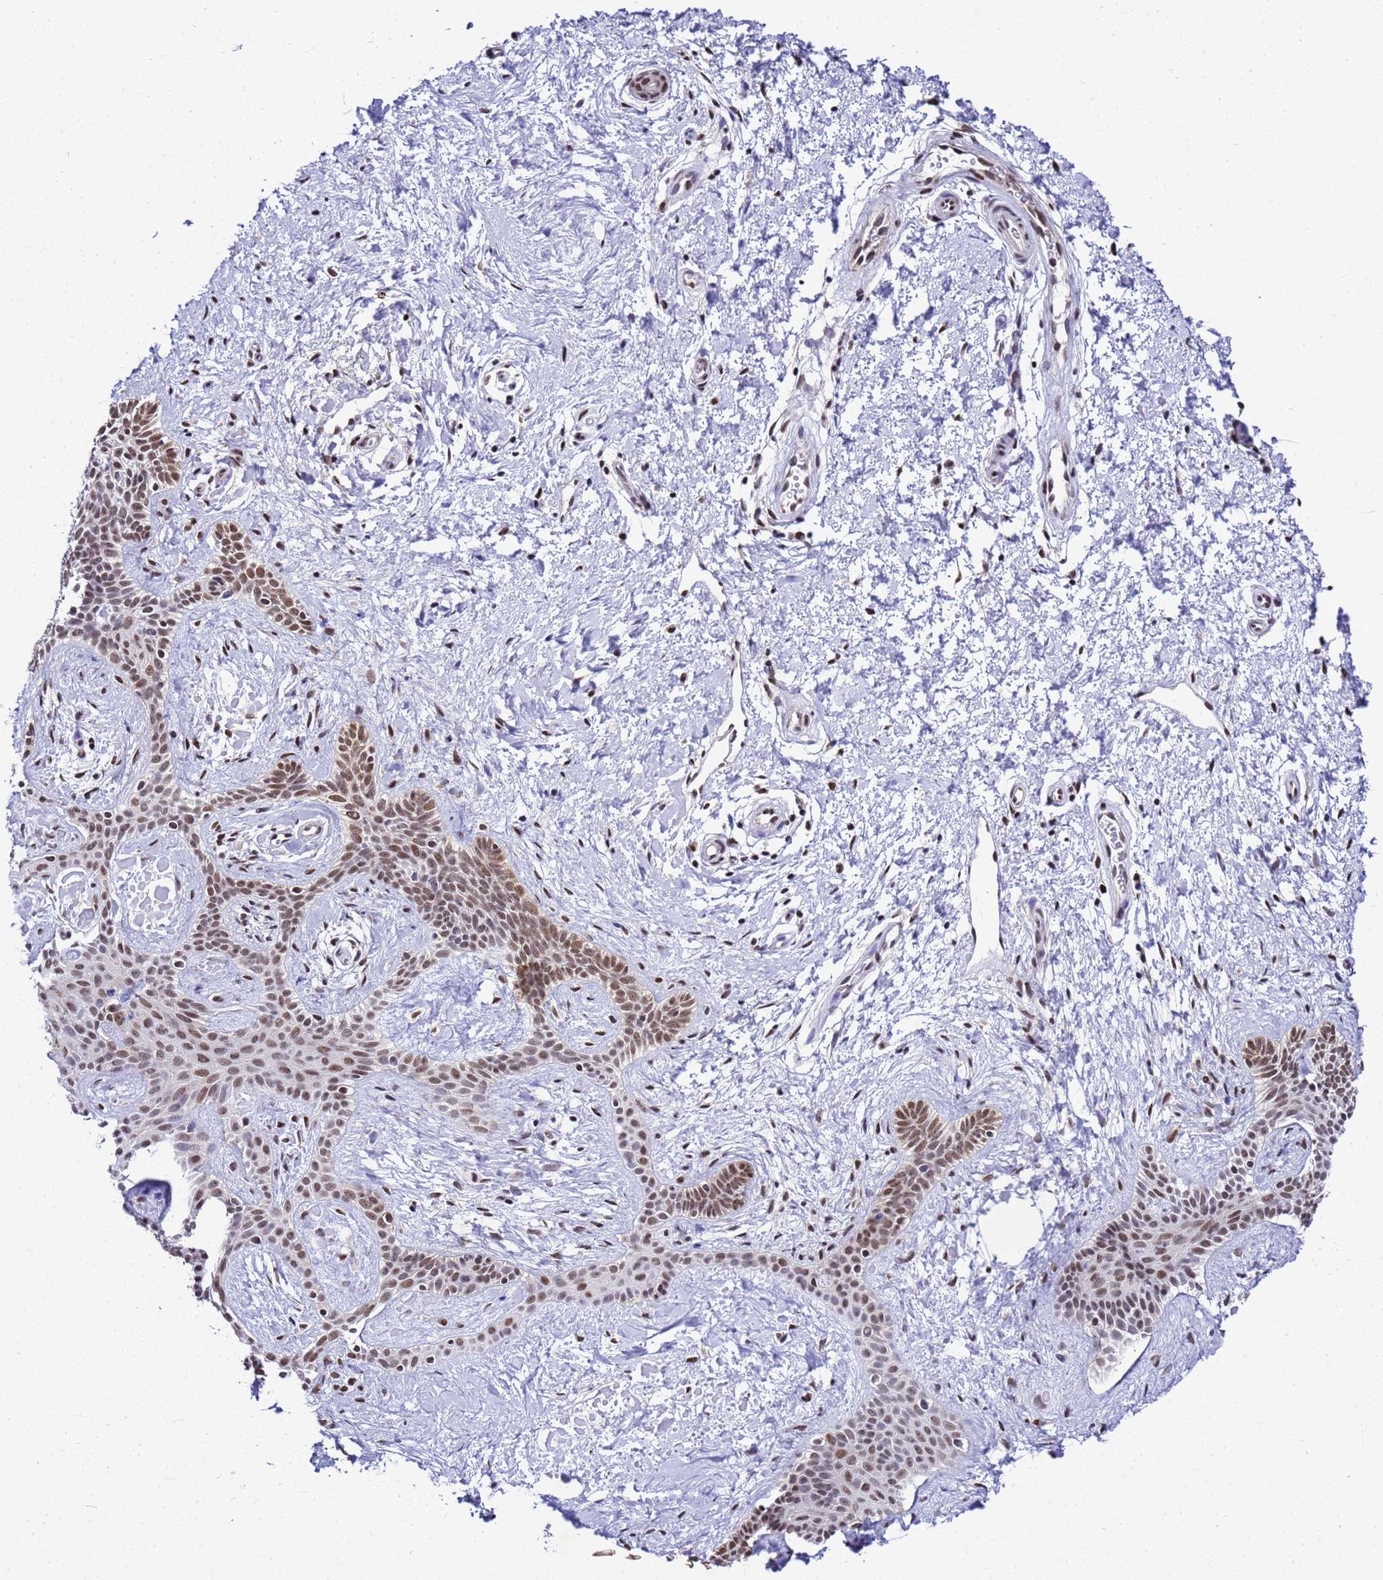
{"staining": {"intensity": "moderate", "quantity": "25%-75%", "location": "nuclear"}, "tissue": "skin cancer", "cell_type": "Tumor cells", "image_type": "cancer", "snomed": [{"axis": "morphology", "description": "Basal cell carcinoma"}, {"axis": "topography", "description": "Skin"}], "caption": "Immunohistochemical staining of skin cancer (basal cell carcinoma) exhibits moderate nuclear protein staining in about 25%-75% of tumor cells. (Stains: DAB in brown, nuclei in blue, Microscopy: brightfield microscopy at high magnification).", "gene": "SMN1", "patient": {"sex": "male", "age": 78}}